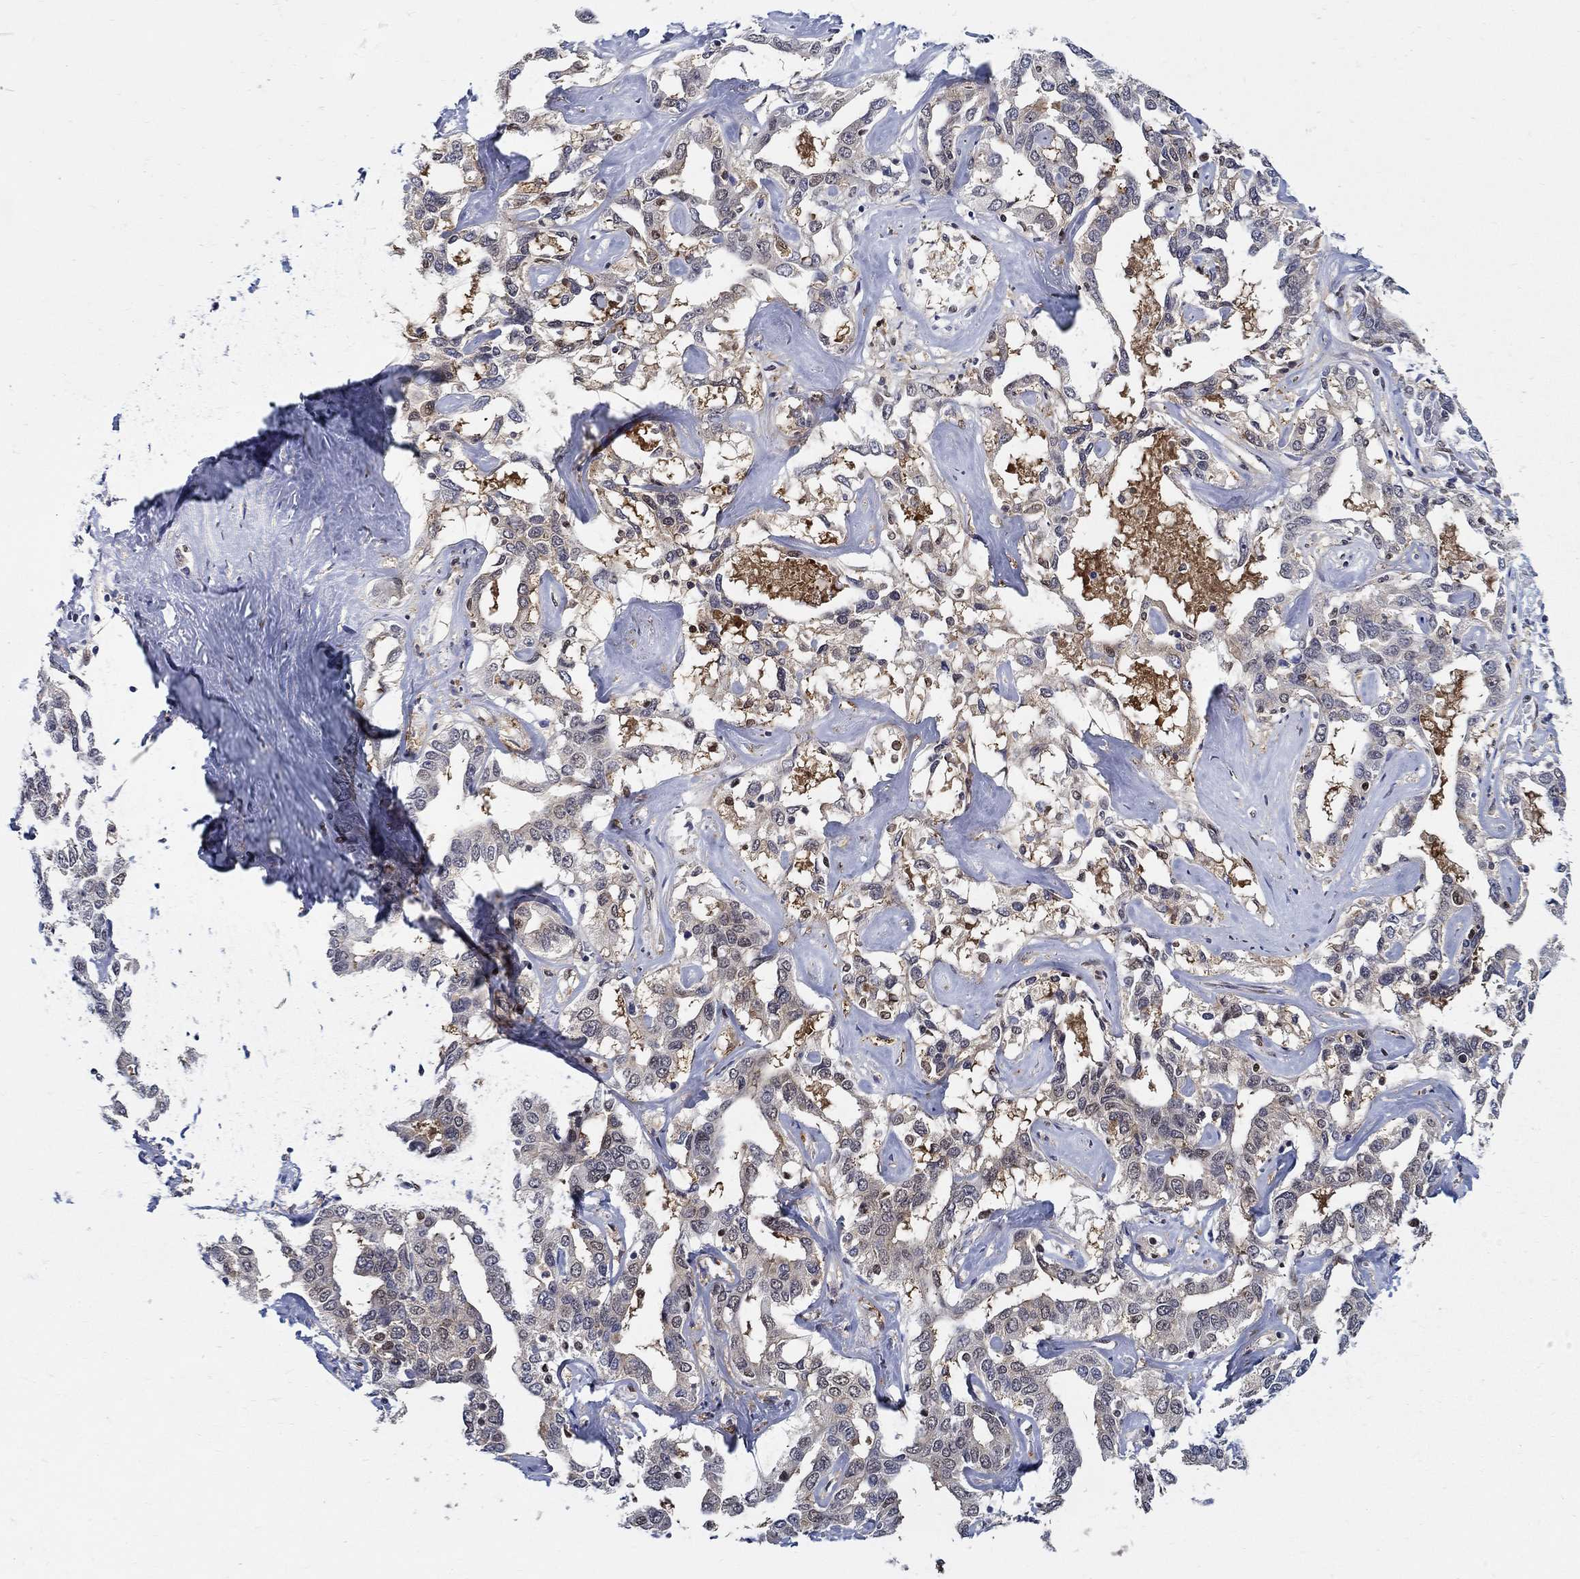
{"staining": {"intensity": "negative", "quantity": "none", "location": "none"}, "tissue": "liver cancer", "cell_type": "Tumor cells", "image_type": "cancer", "snomed": [{"axis": "morphology", "description": "Cholangiocarcinoma"}, {"axis": "topography", "description": "Liver"}], "caption": "Tumor cells are negative for brown protein staining in cholangiocarcinoma (liver). Nuclei are stained in blue.", "gene": "ZNF594", "patient": {"sex": "male", "age": 59}}